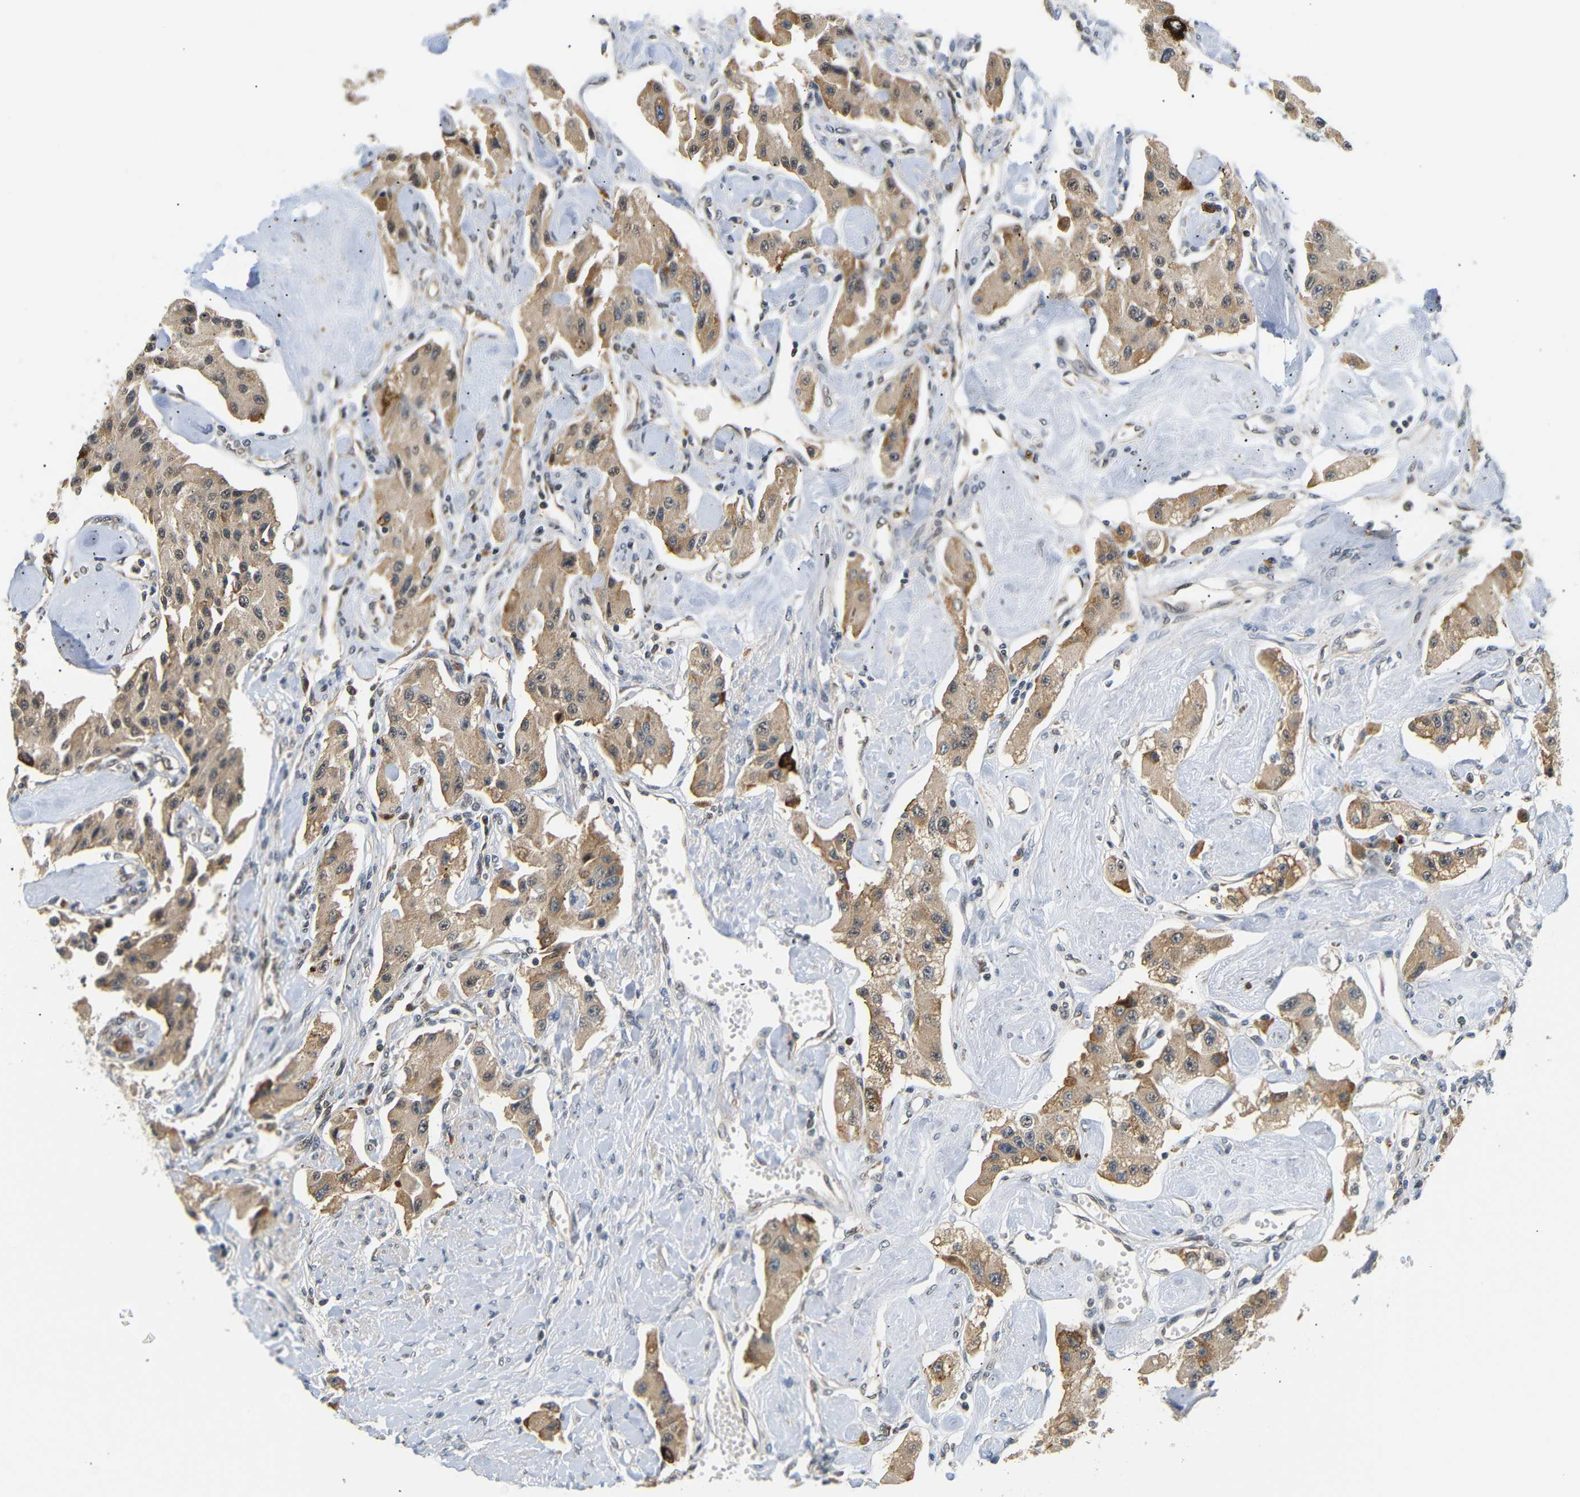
{"staining": {"intensity": "moderate", "quantity": ">75%", "location": "cytoplasmic/membranous"}, "tissue": "carcinoid", "cell_type": "Tumor cells", "image_type": "cancer", "snomed": [{"axis": "morphology", "description": "Carcinoid, malignant, NOS"}, {"axis": "topography", "description": "Pancreas"}], "caption": "Protein expression analysis of human carcinoid (malignant) reveals moderate cytoplasmic/membranous expression in about >75% of tumor cells.", "gene": "GJA5", "patient": {"sex": "male", "age": 41}}